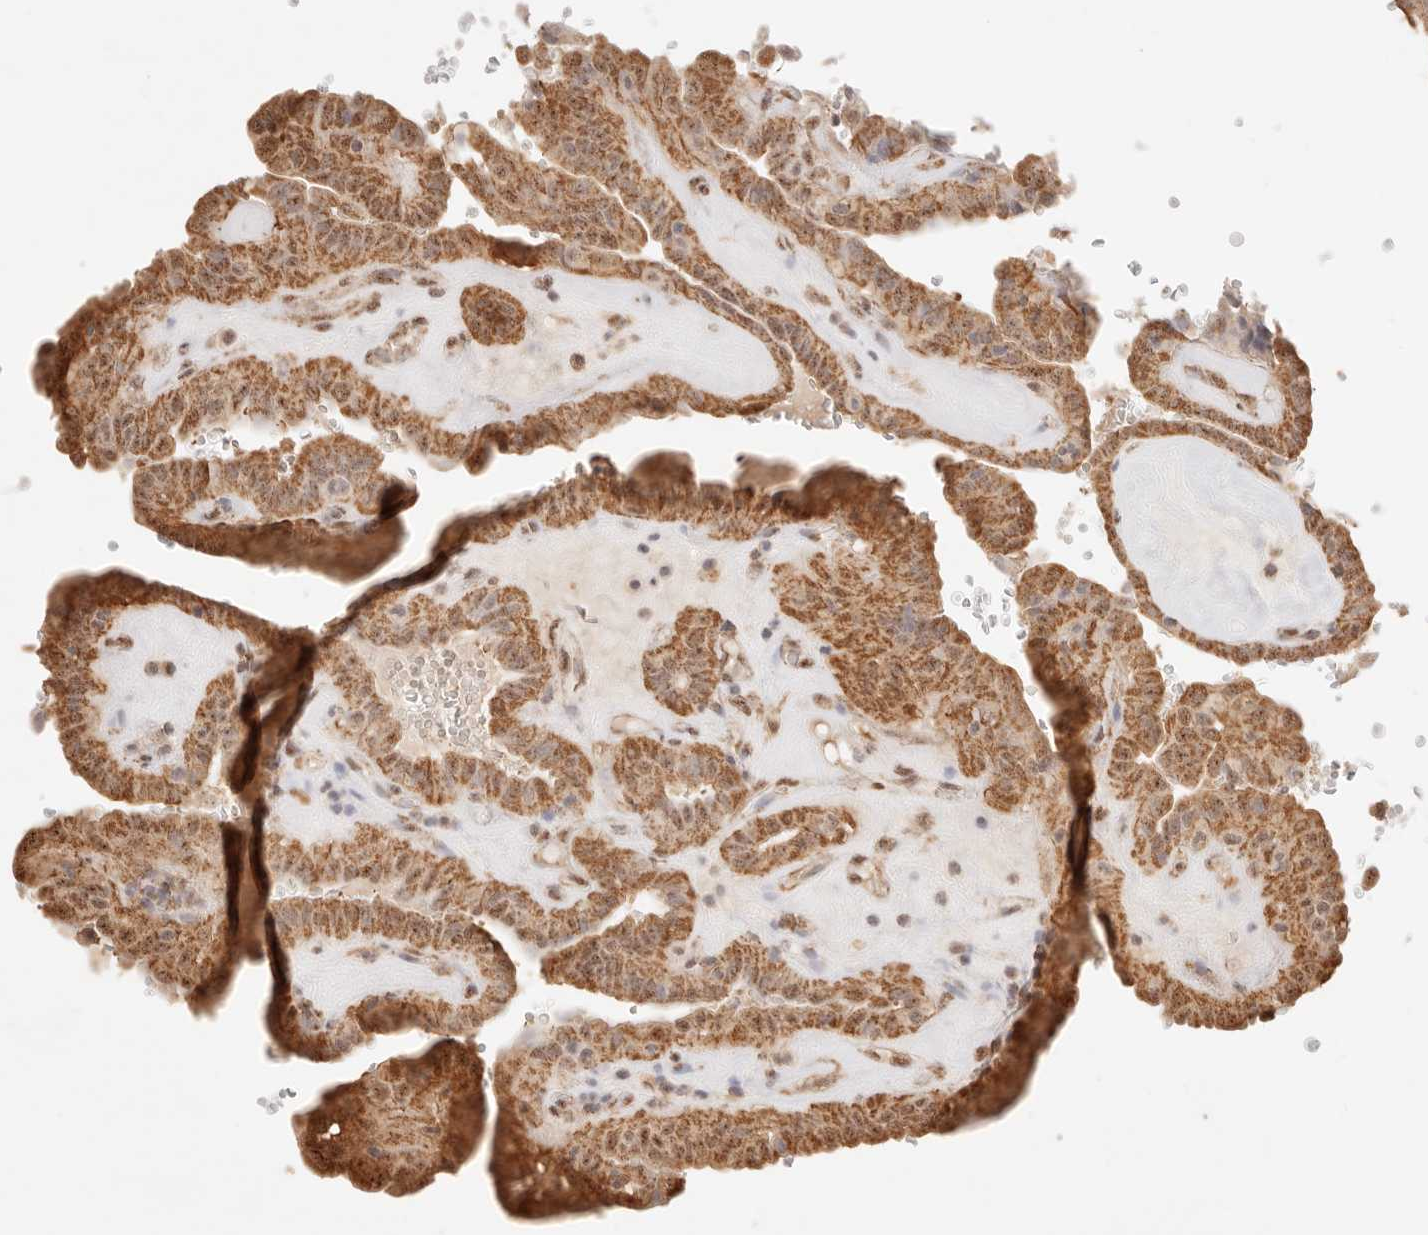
{"staining": {"intensity": "moderate", "quantity": ">75%", "location": "cytoplasmic/membranous"}, "tissue": "thyroid cancer", "cell_type": "Tumor cells", "image_type": "cancer", "snomed": [{"axis": "morphology", "description": "Papillary adenocarcinoma, NOS"}, {"axis": "topography", "description": "Thyroid gland"}], "caption": "Thyroid cancer stained for a protein shows moderate cytoplasmic/membranous positivity in tumor cells.", "gene": "IL1R2", "patient": {"sex": "male", "age": 77}}